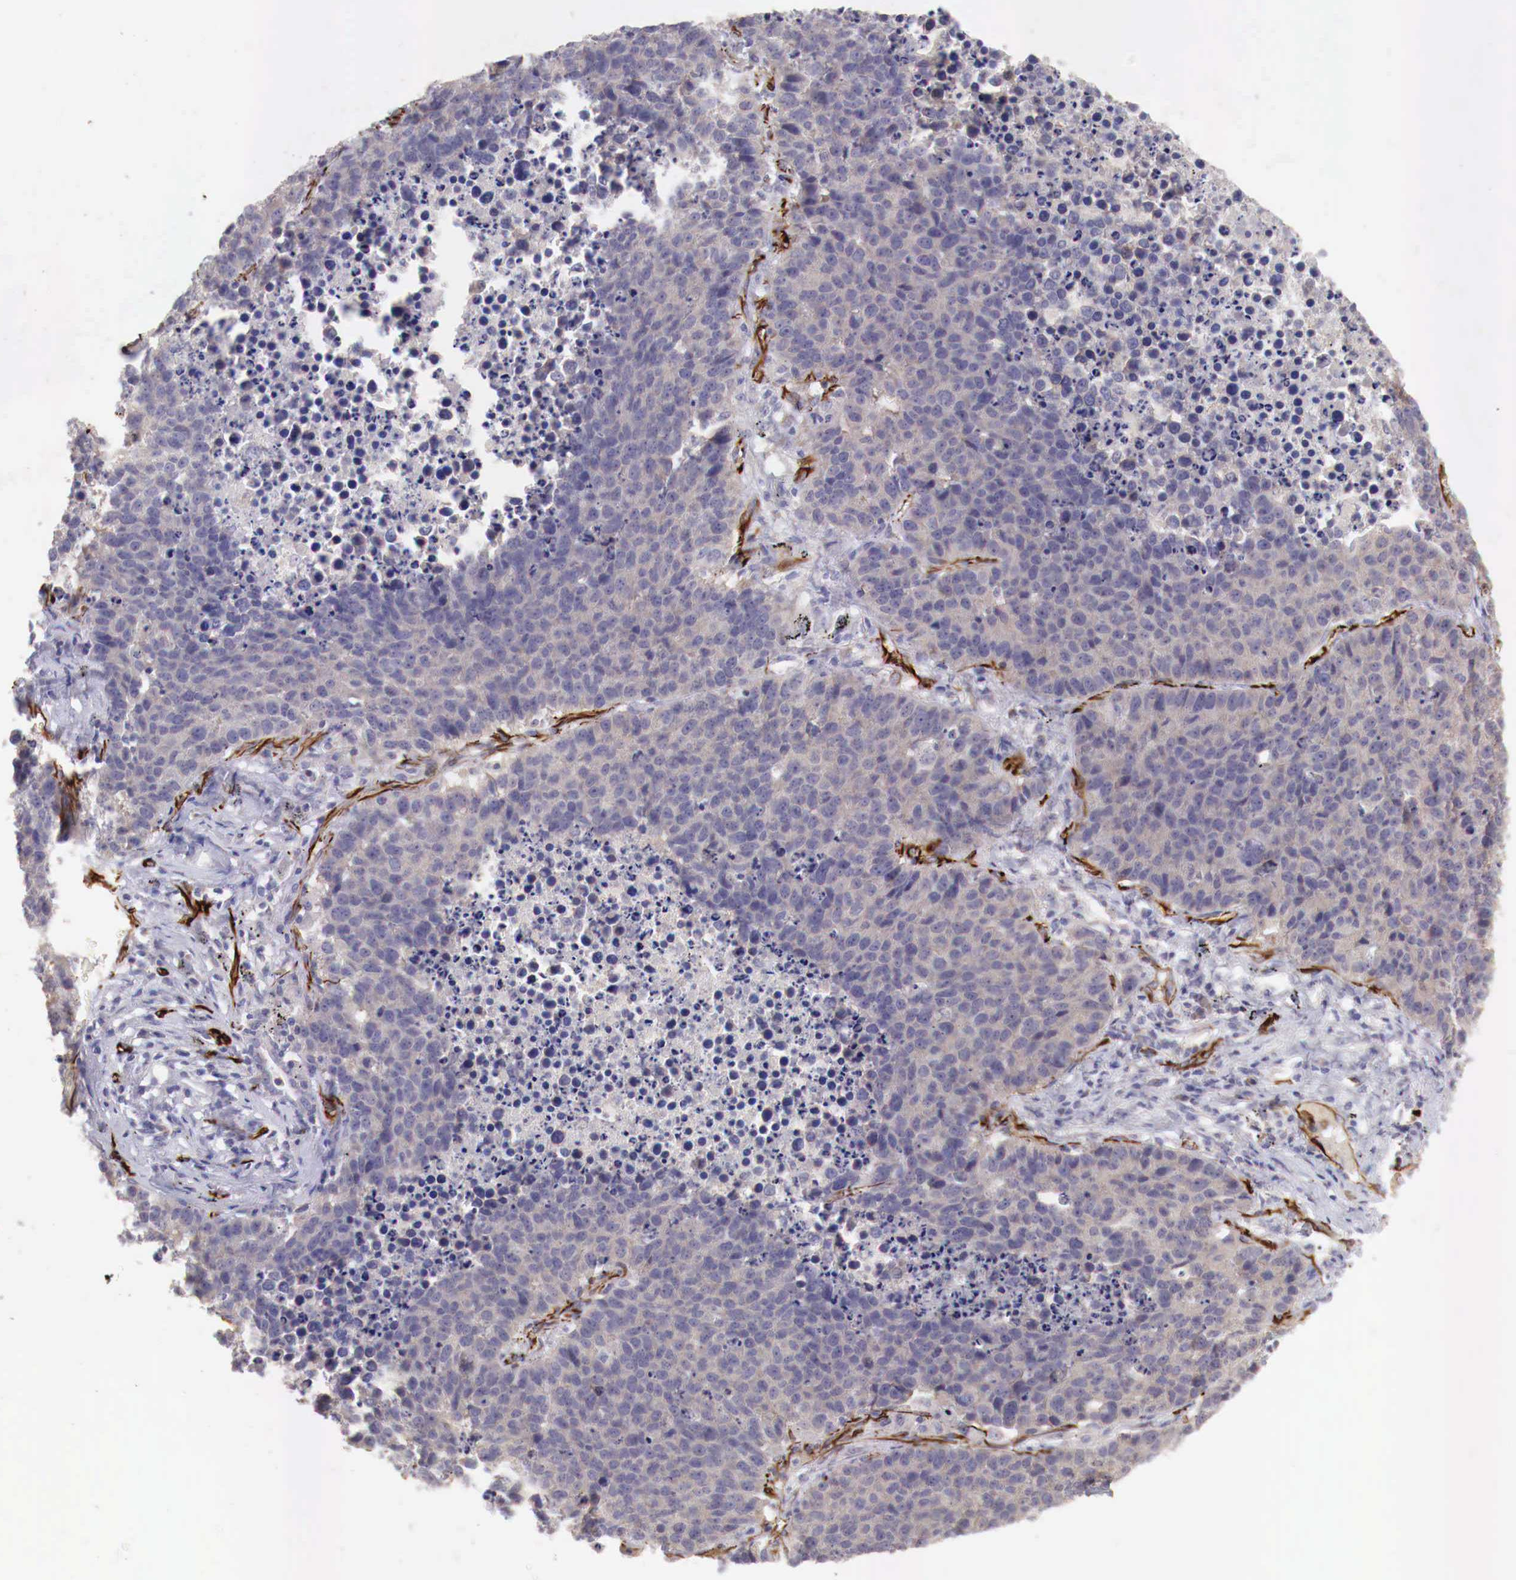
{"staining": {"intensity": "negative", "quantity": "none", "location": "none"}, "tissue": "lung cancer", "cell_type": "Tumor cells", "image_type": "cancer", "snomed": [{"axis": "morphology", "description": "Carcinoid, malignant, NOS"}, {"axis": "topography", "description": "Lung"}], "caption": "An image of human lung malignant carcinoid is negative for staining in tumor cells. (Brightfield microscopy of DAB (3,3'-diaminobenzidine) immunohistochemistry at high magnification).", "gene": "WT1", "patient": {"sex": "male", "age": 60}}